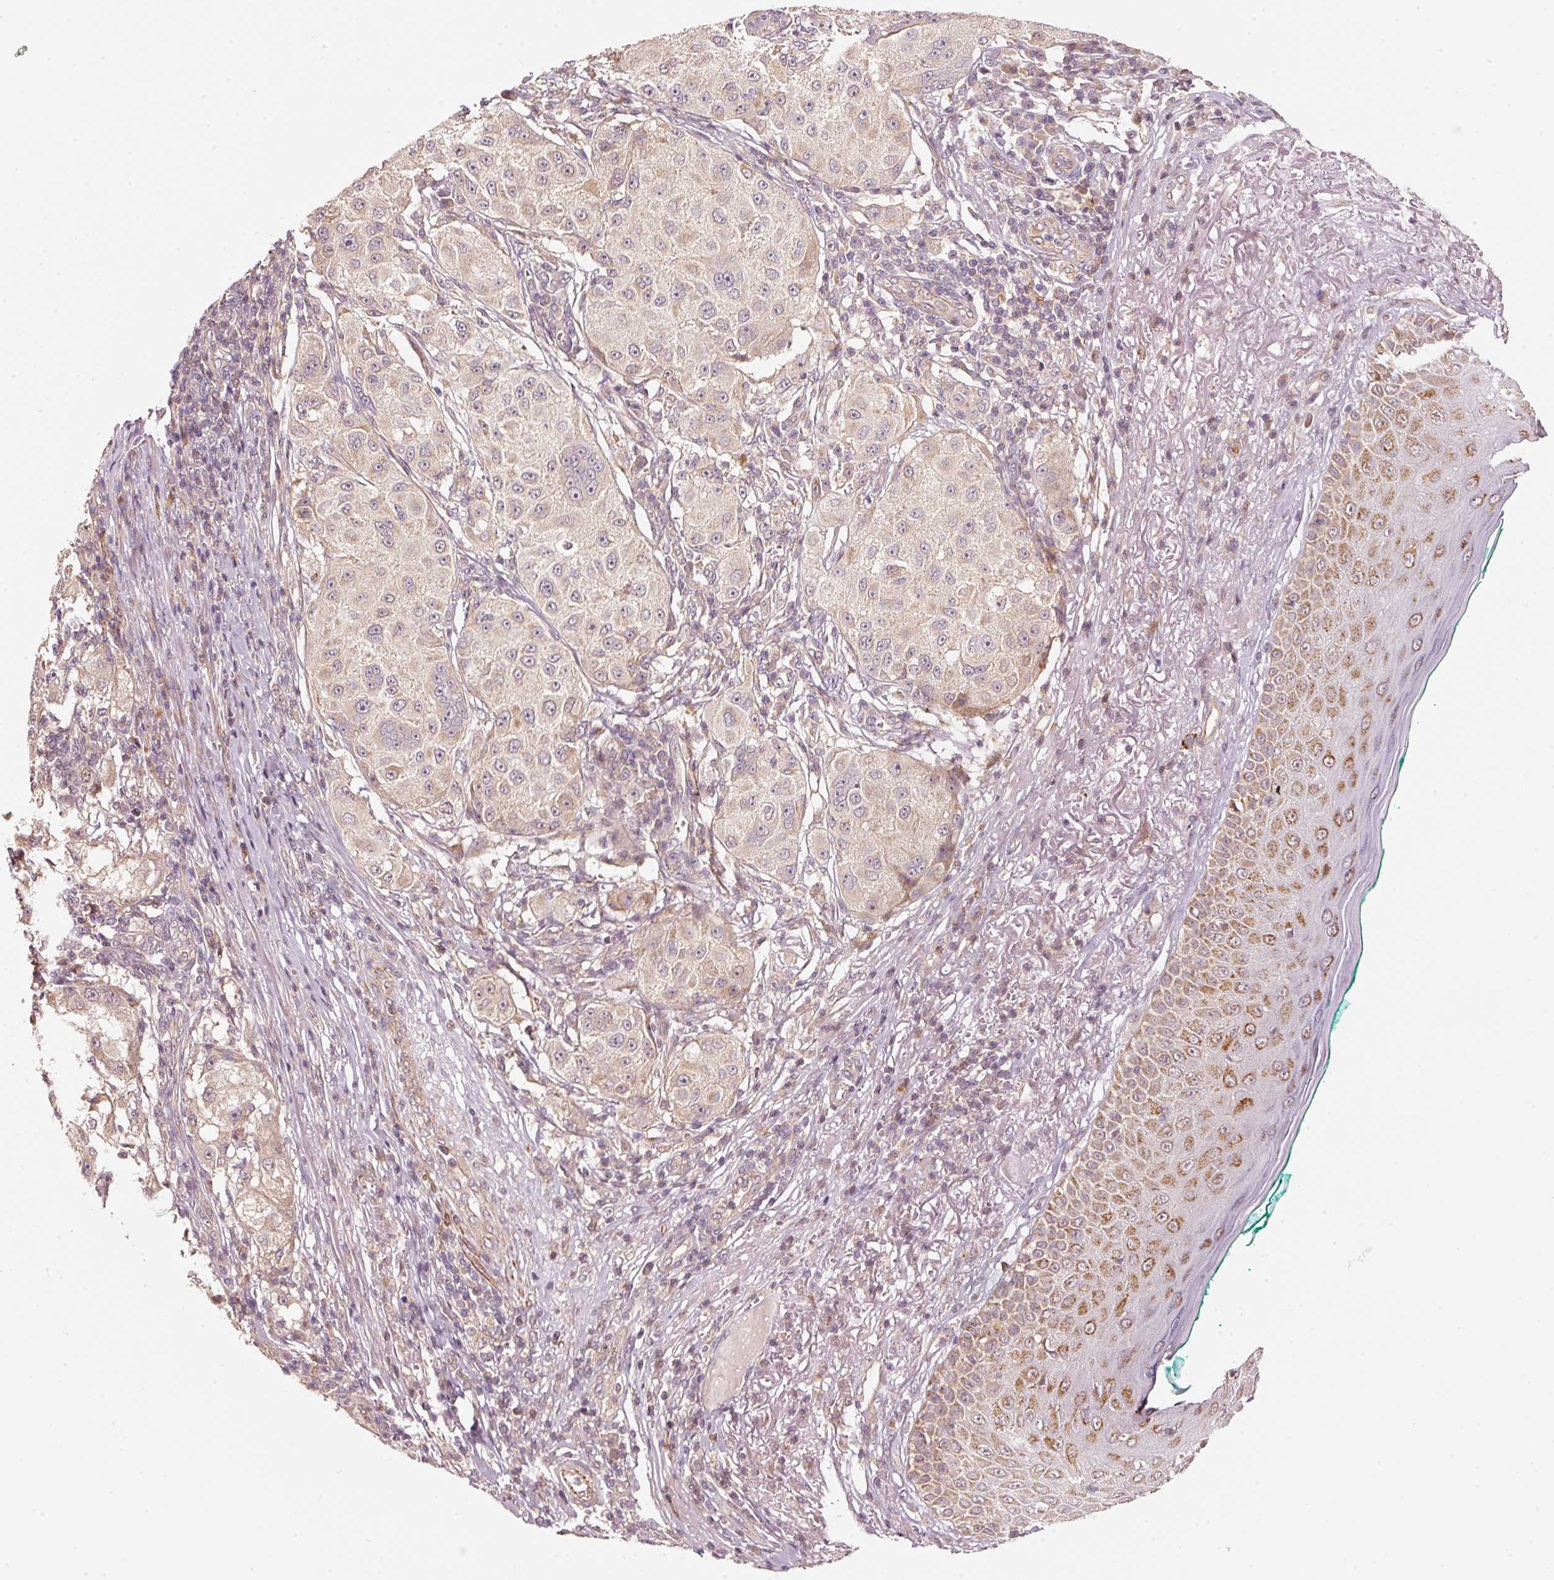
{"staining": {"intensity": "weak", "quantity": "<25%", "location": "cytoplasmic/membranous"}, "tissue": "melanoma", "cell_type": "Tumor cells", "image_type": "cancer", "snomed": [{"axis": "morphology", "description": "Necrosis, NOS"}, {"axis": "morphology", "description": "Malignant melanoma, NOS"}, {"axis": "topography", "description": "Skin"}], "caption": "This is a photomicrograph of IHC staining of malignant melanoma, which shows no positivity in tumor cells.", "gene": "ARHGAP22", "patient": {"sex": "female", "age": 87}}